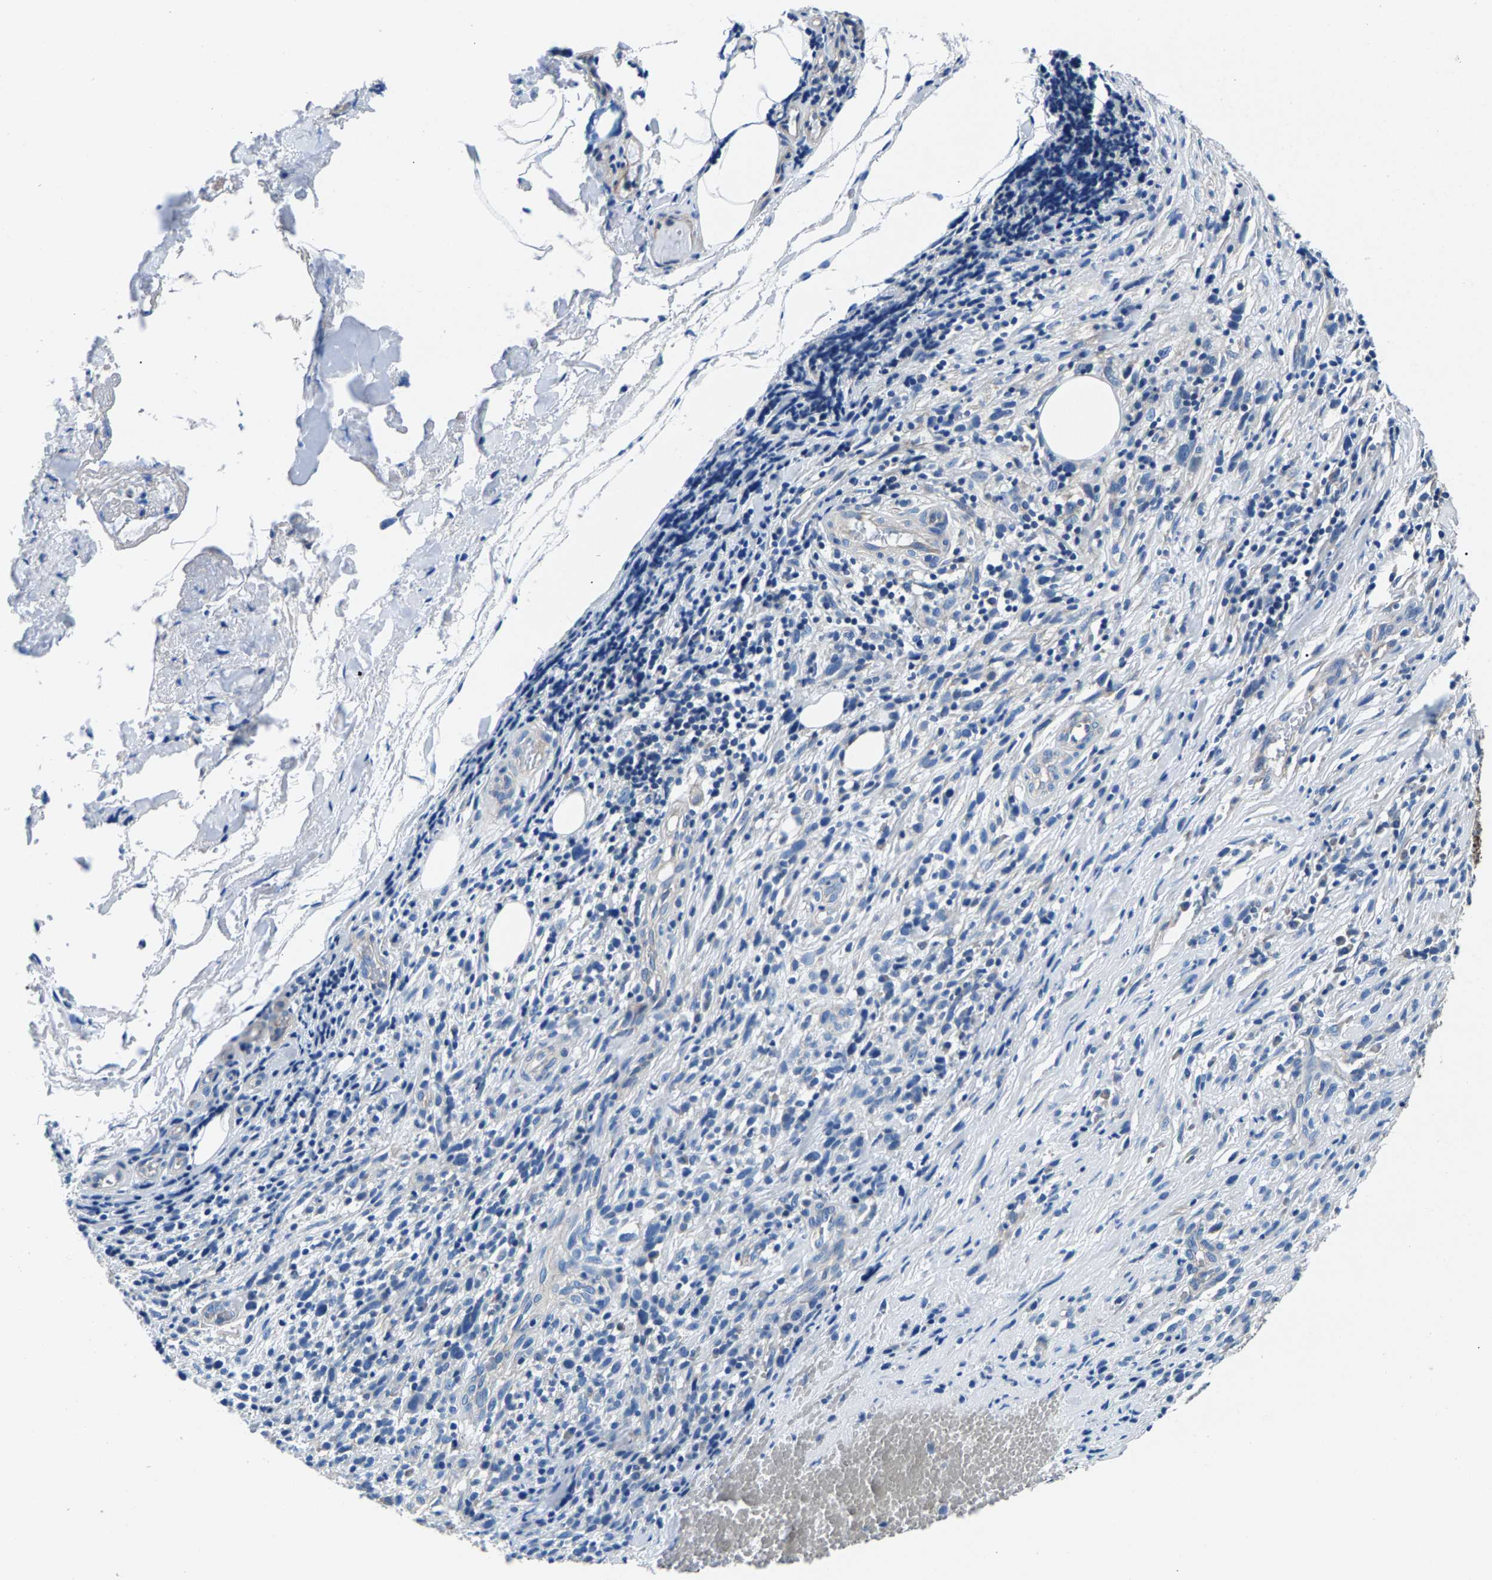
{"staining": {"intensity": "negative", "quantity": "none", "location": "none"}, "tissue": "melanoma", "cell_type": "Tumor cells", "image_type": "cancer", "snomed": [{"axis": "morphology", "description": "Malignant melanoma, NOS"}, {"axis": "topography", "description": "Skin"}], "caption": "Tumor cells are negative for brown protein staining in malignant melanoma.", "gene": "CDRT4", "patient": {"sex": "female", "age": 55}}